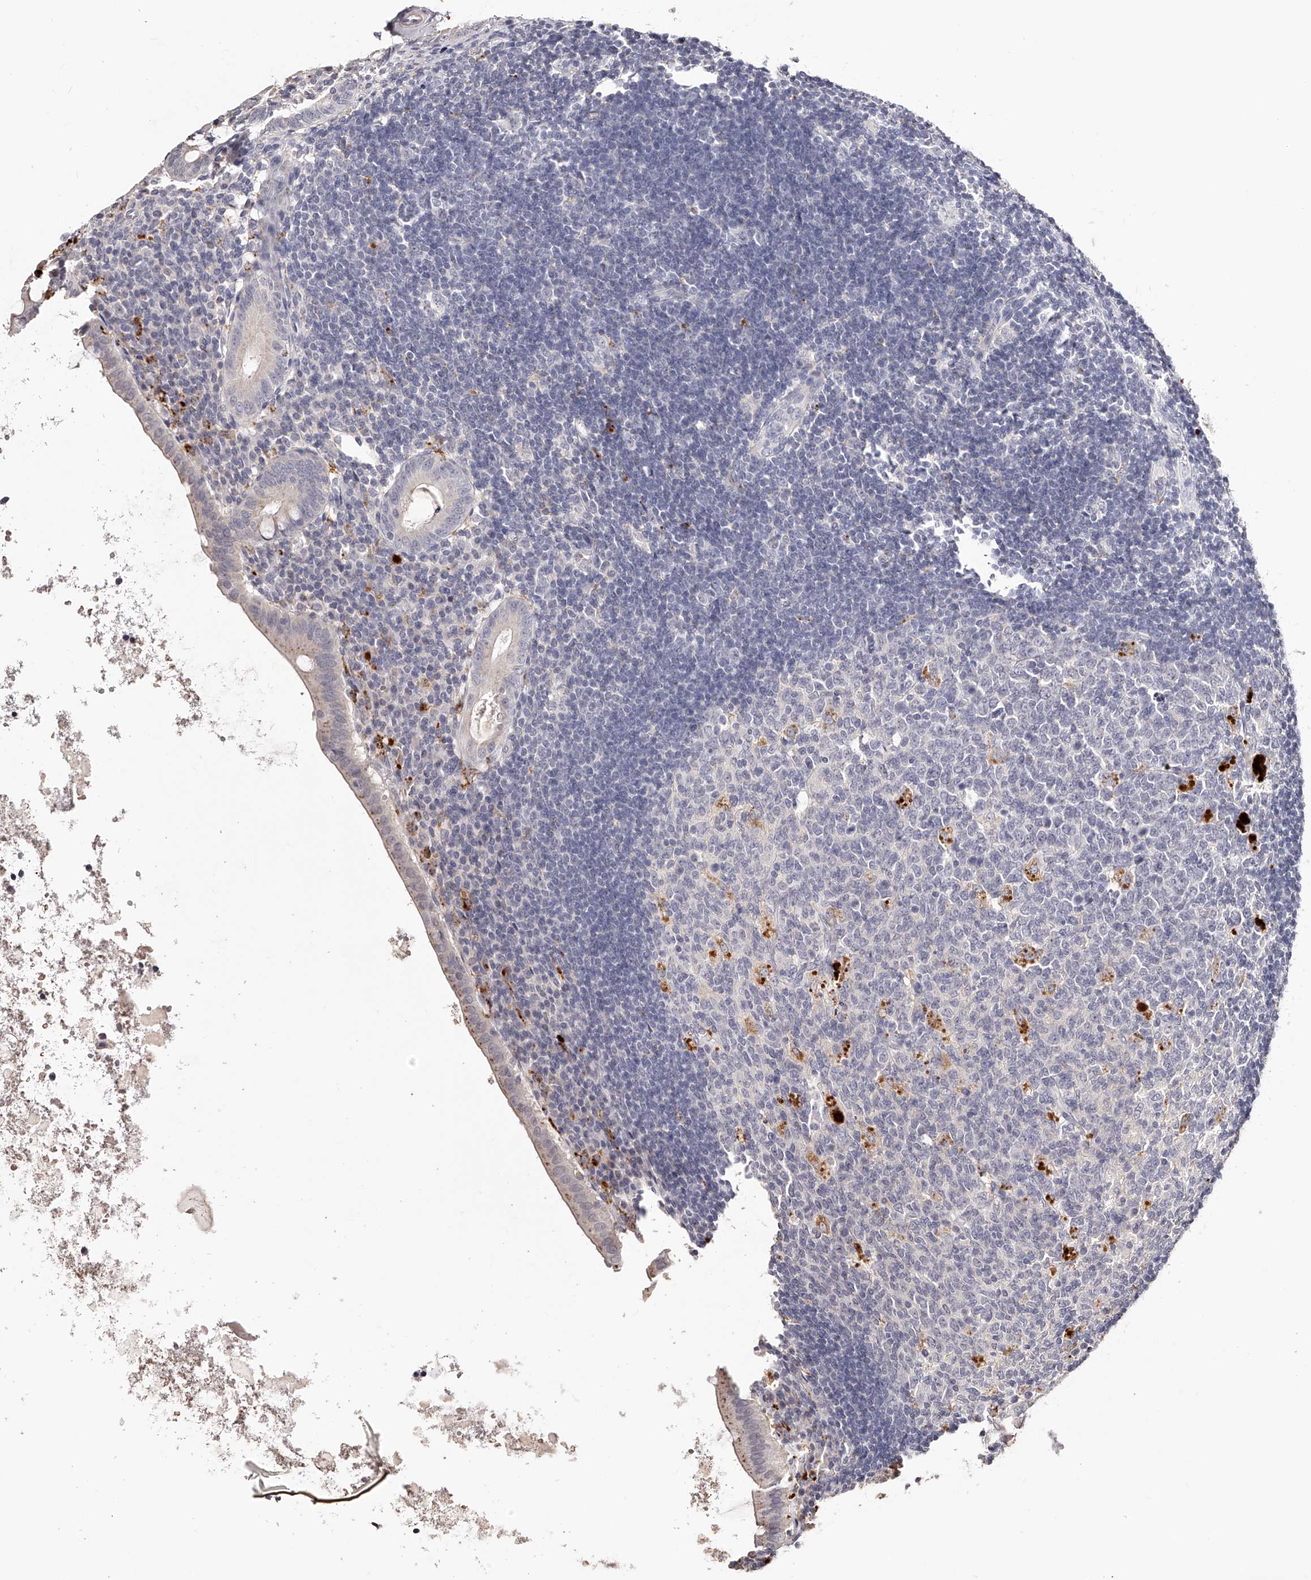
{"staining": {"intensity": "moderate", "quantity": "<25%", "location": "cytoplasmic/membranous"}, "tissue": "appendix", "cell_type": "Glandular cells", "image_type": "normal", "snomed": [{"axis": "morphology", "description": "Normal tissue, NOS"}, {"axis": "topography", "description": "Appendix"}], "caption": "Immunohistochemical staining of normal appendix displays <25% levels of moderate cytoplasmic/membranous protein staining in about <25% of glandular cells.", "gene": "SLC35D3", "patient": {"sex": "female", "age": 54}}